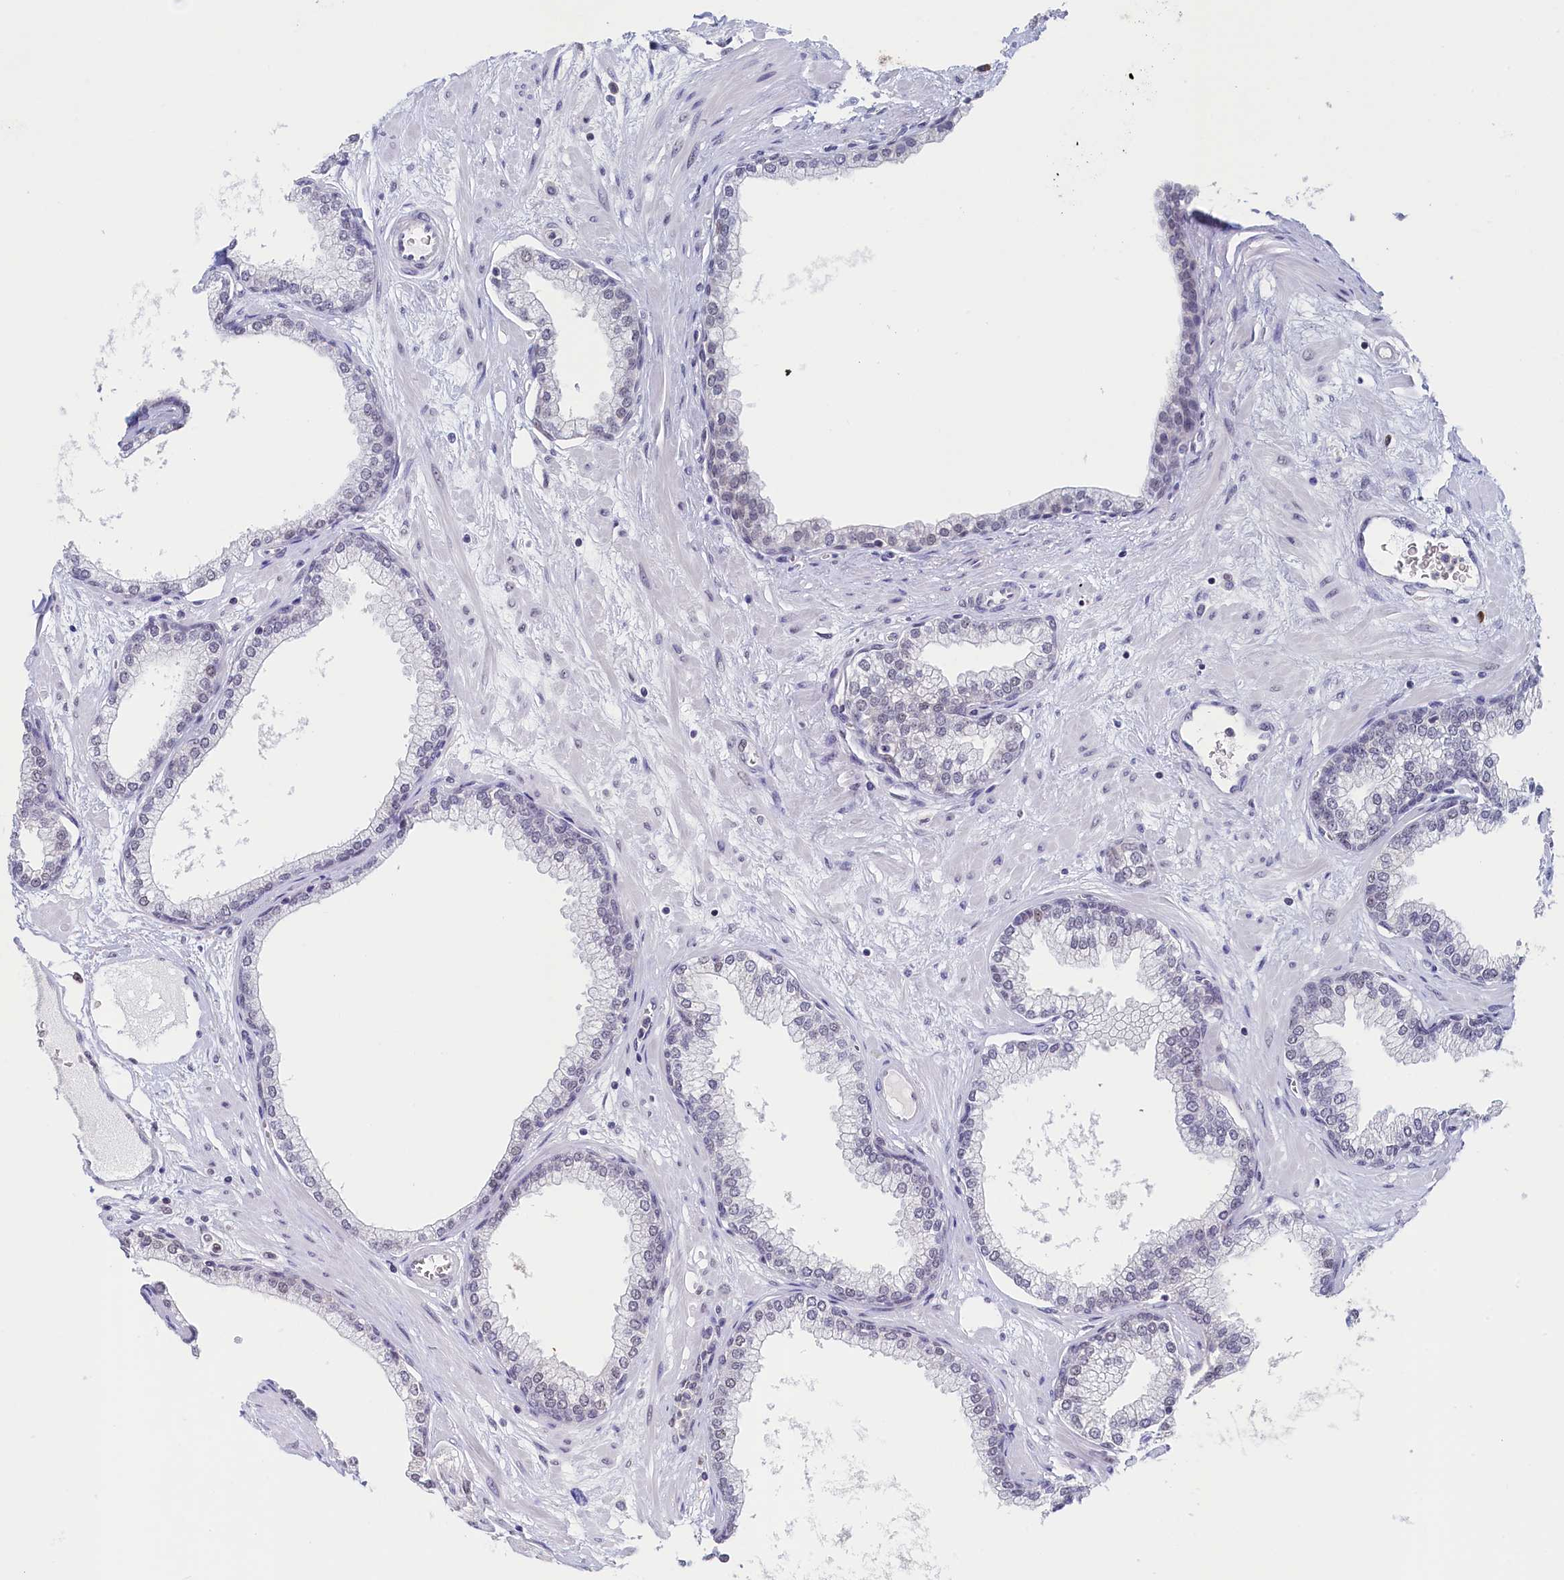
{"staining": {"intensity": "moderate", "quantity": "25%-75%", "location": "nuclear"}, "tissue": "prostate", "cell_type": "Glandular cells", "image_type": "normal", "snomed": [{"axis": "morphology", "description": "Normal tissue, NOS"}, {"axis": "morphology", "description": "Urothelial carcinoma, Low grade"}, {"axis": "topography", "description": "Urinary bladder"}, {"axis": "topography", "description": "Prostate"}], "caption": "Benign prostate displays moderate nuclear expression in approximately 25%-75% of glandular cells.", "gene": "MOSPD3", "patient": {"sex": "male", "age": 60}}